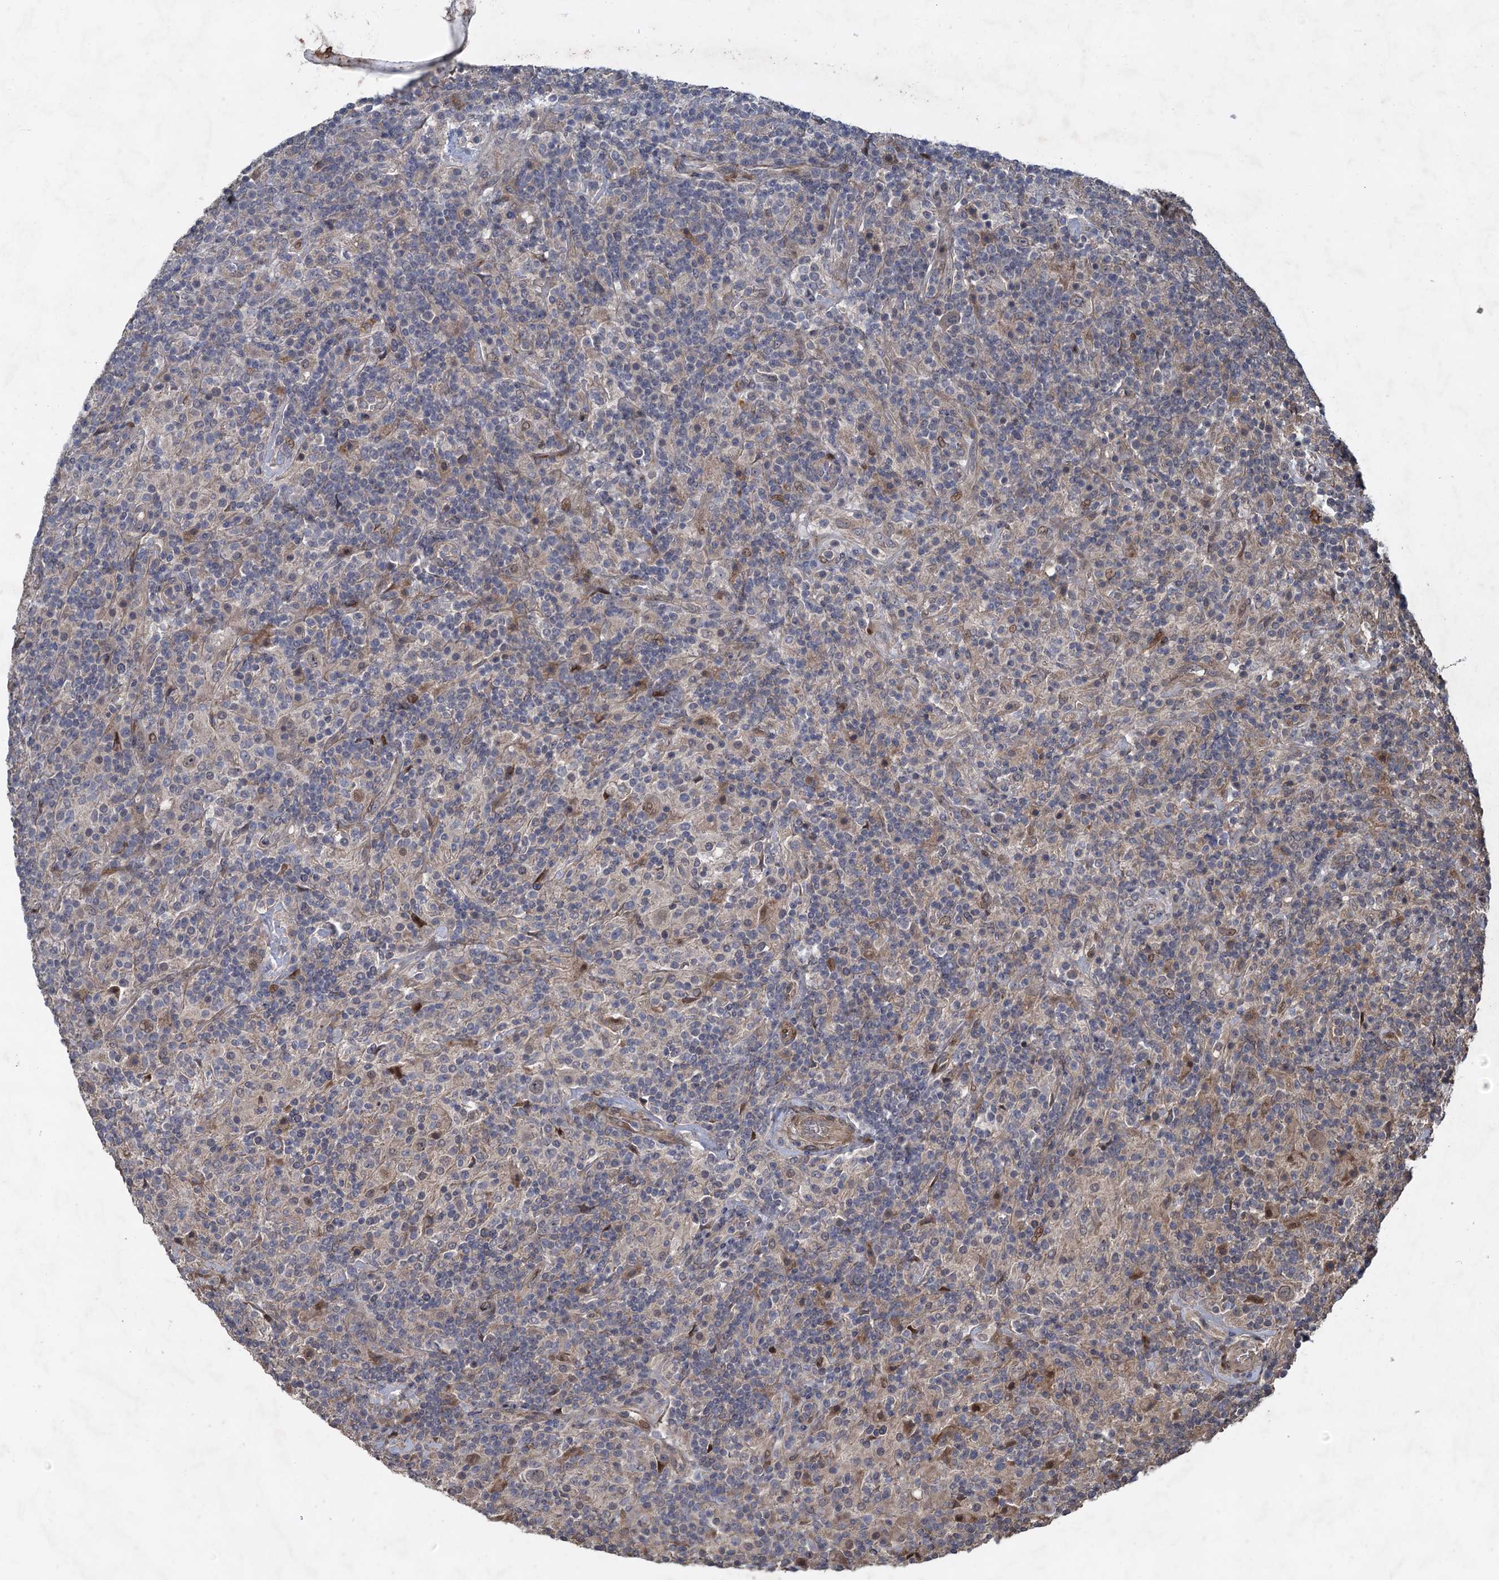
{"staining": {"intensity": "moderate", "quantity": "<25%", "location": "nuclear"}, "tissue": "lymphoma", "cell_type": "Tumor cells", "image_type": "cancer", "snomed": [{"axis": "morphology", "description": "Hodgkin's disease, NOS"}, {"axis": "topography", "description": "Lymph node"}], "caption": "Human Hodgkin's disease stained with a protein marker reveals moderate staining in tumor cells.", "gene": "NUDT22", "patient": {"sex": "male", "age": 70}}